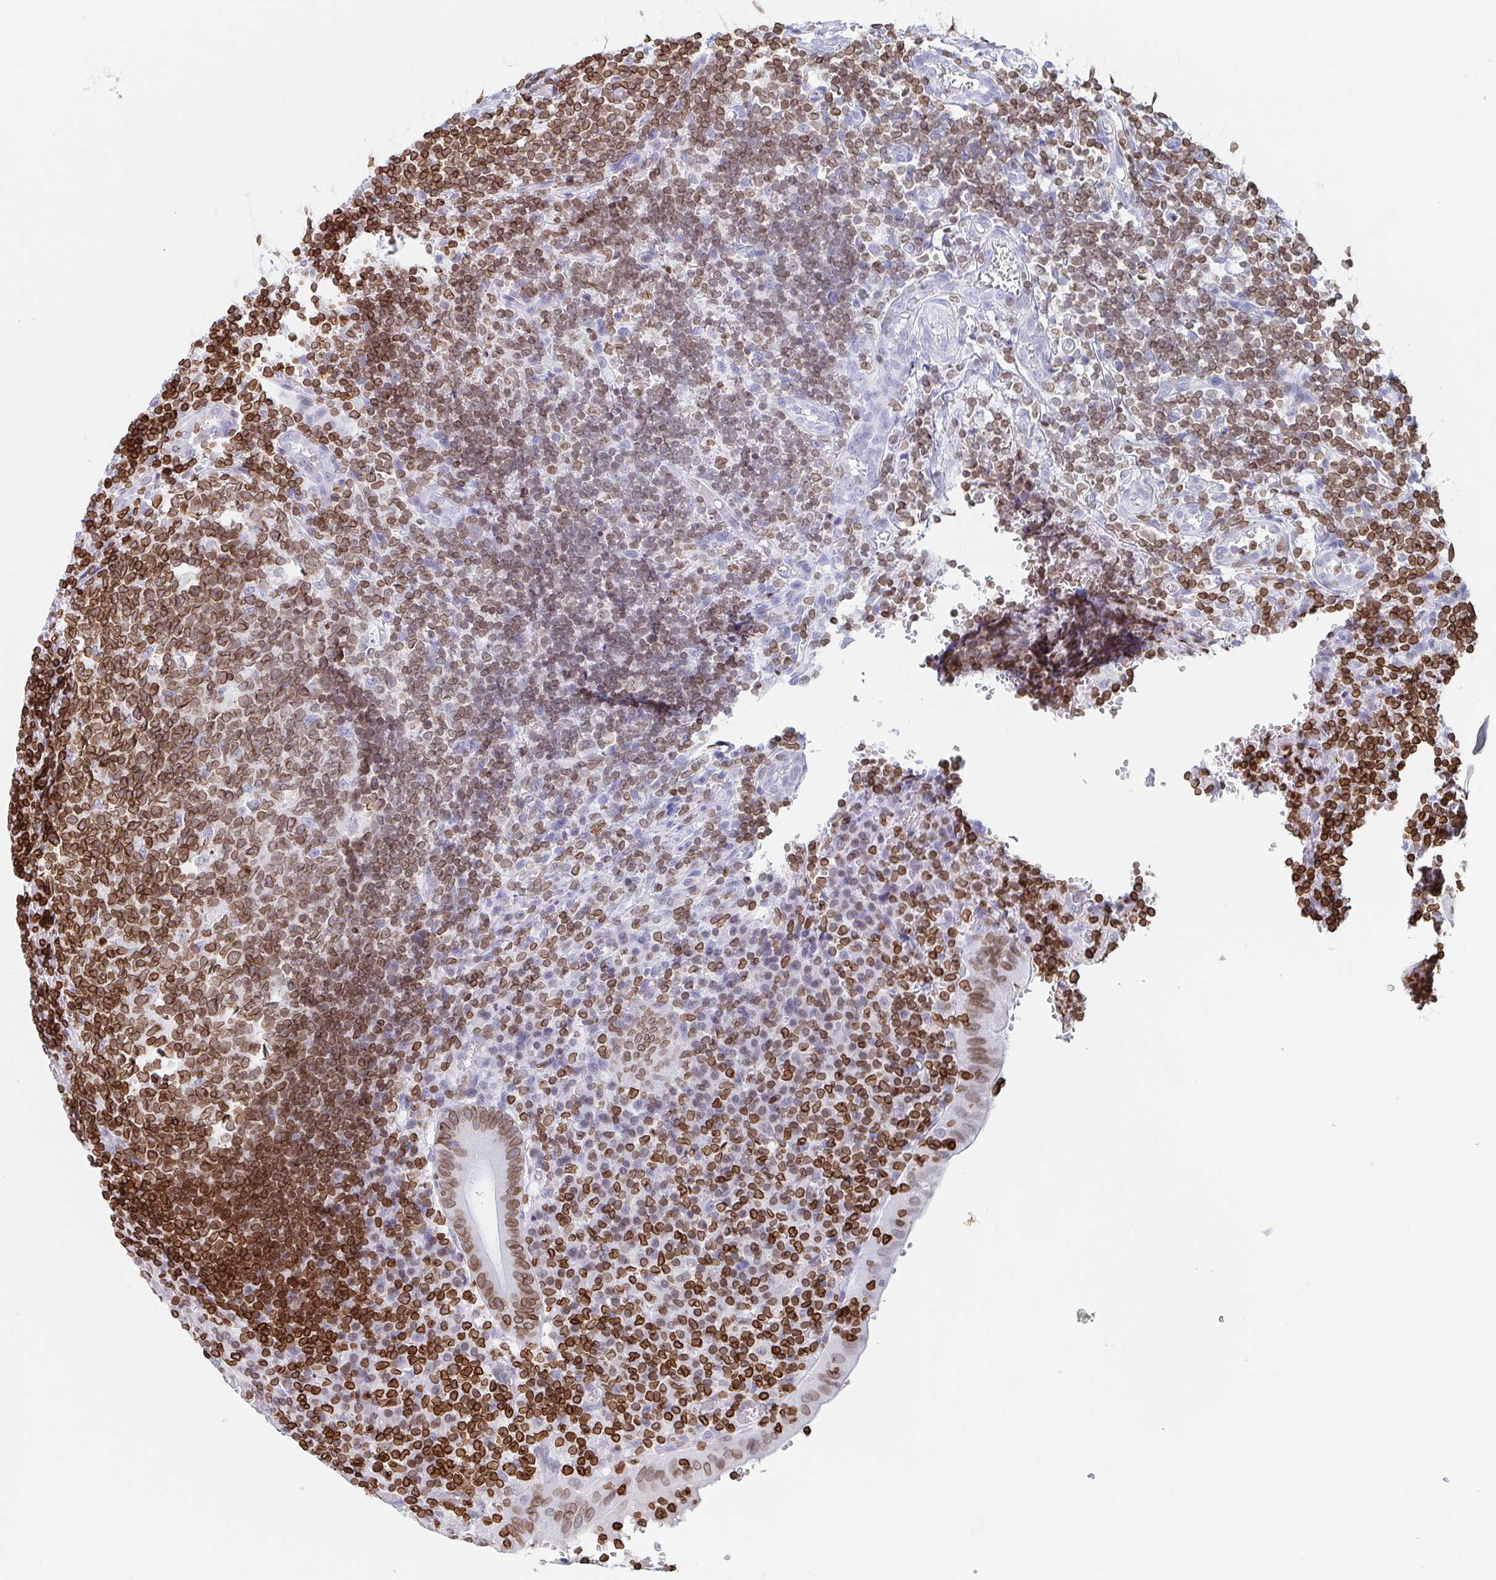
{"staining": {"intensity": "moderate", "quantity": "25%-75%", "location": "cytoplasmic/membranous,nuclear"}, "tissue": "appendix", "cell_type": "Glandular cells", "image_type": "normal", "snomed": [{"axis": "morphology", "description": "Normal tissue, NOS"}, {"axis": "topography", "description": "Appendix"}], "caption": "This is a histology image of immunohistochemistry (IHC) staining of unremarkable appendix, which shows moderate positivity in the cytoplasmic/membranous,nuclear of glandular cells.", "gene": "BTBD7", "patient": {"sex": "male", "age": 18}}